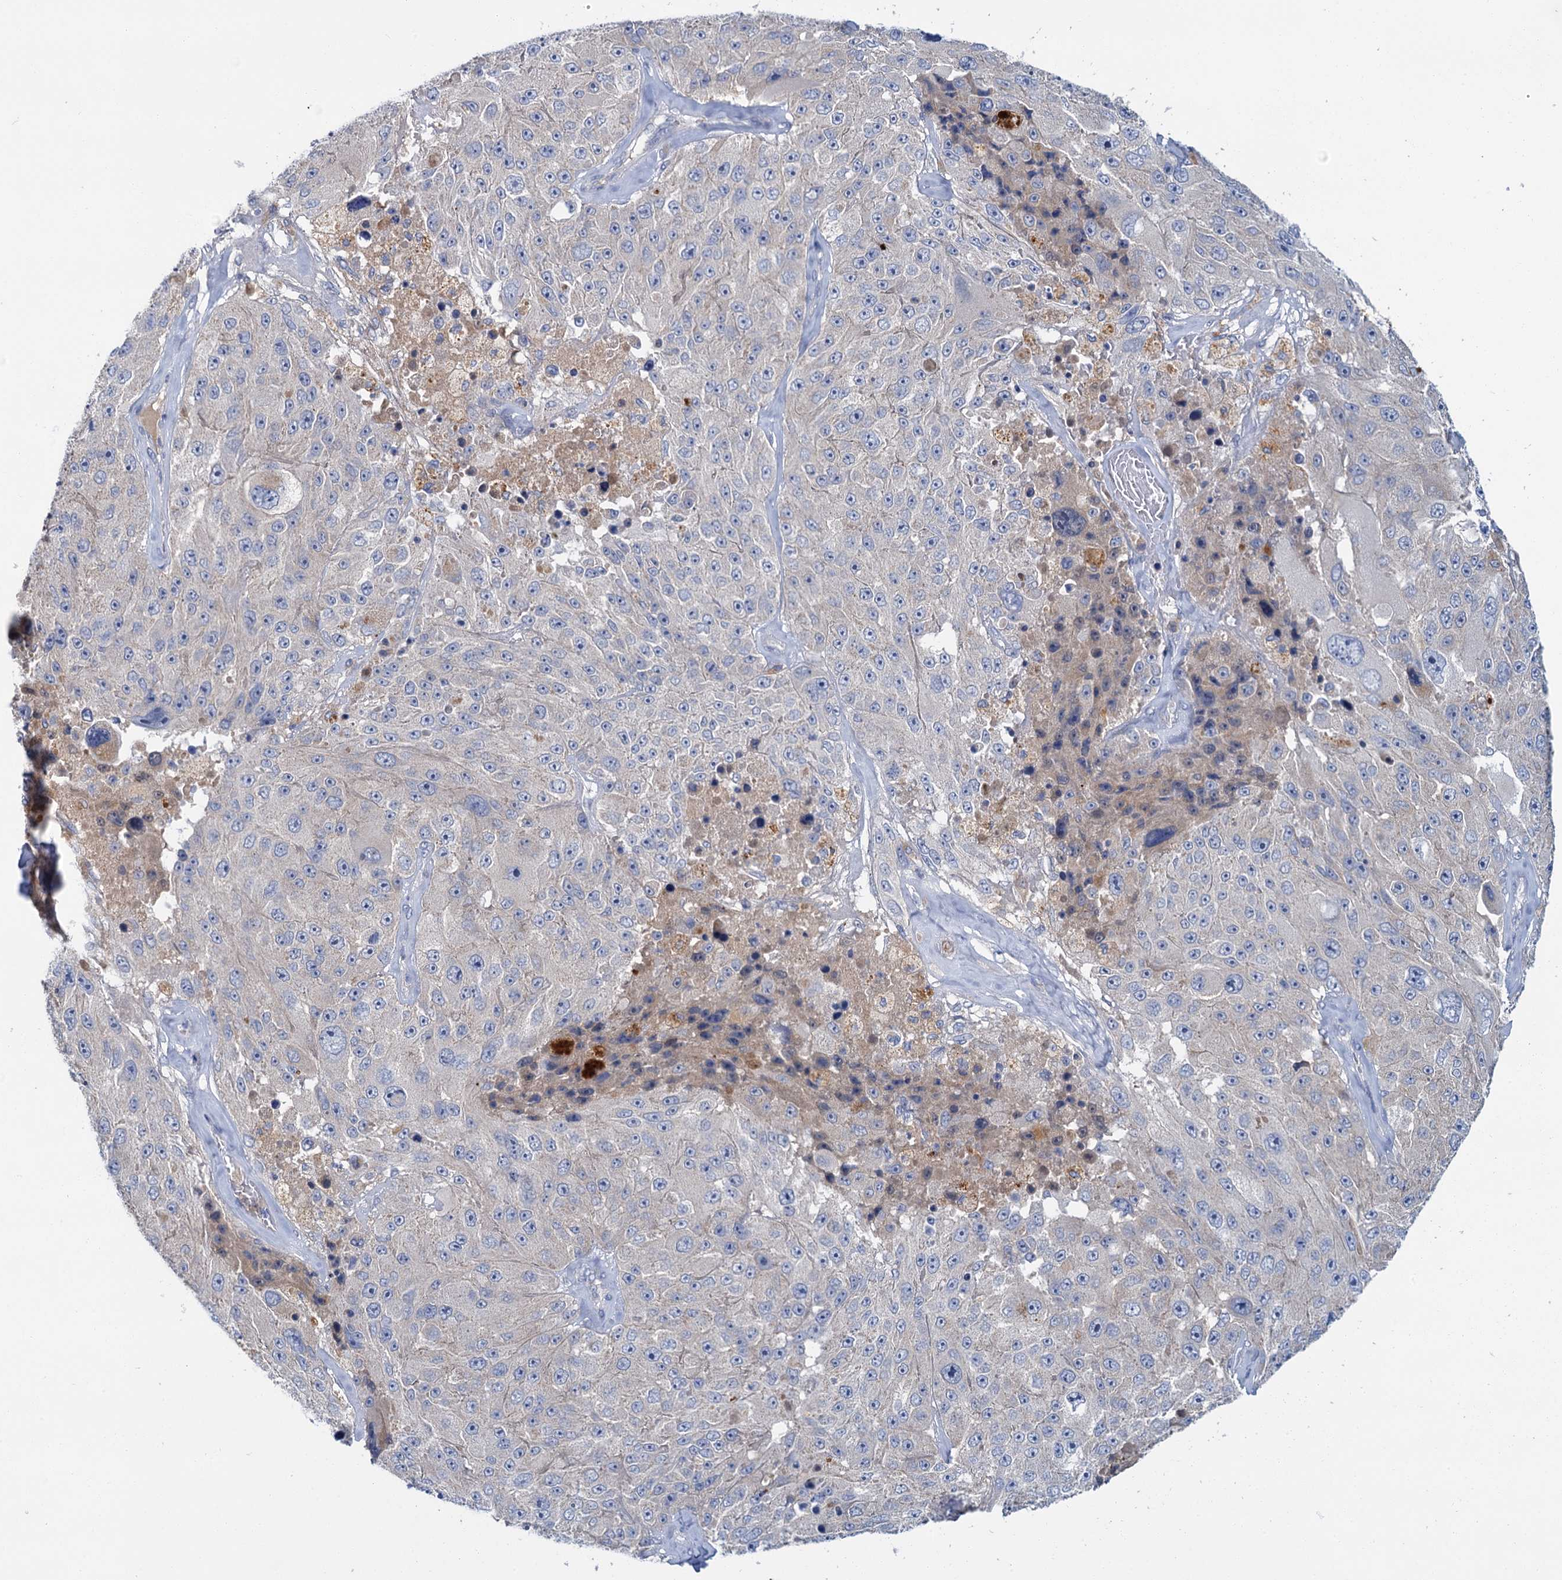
{"staining": {"intensity": "negative", "quantity": "none", "location": "none"}, "tissue": "melanoma", "cell_type": "Tumor cells", "image_type": "cancer", "snomed": [{"axis": "morphology", "description": "Malignant melanoma, Metastatic site"}, {"axis": "topography", "description": "Lymph node"}], "caption": "This is a micrograph of IHC staining of melanoma, which shows no staining in tumor cells.", "gene": "FGFR2", "patient": {"sex": "male", "age": 62}}